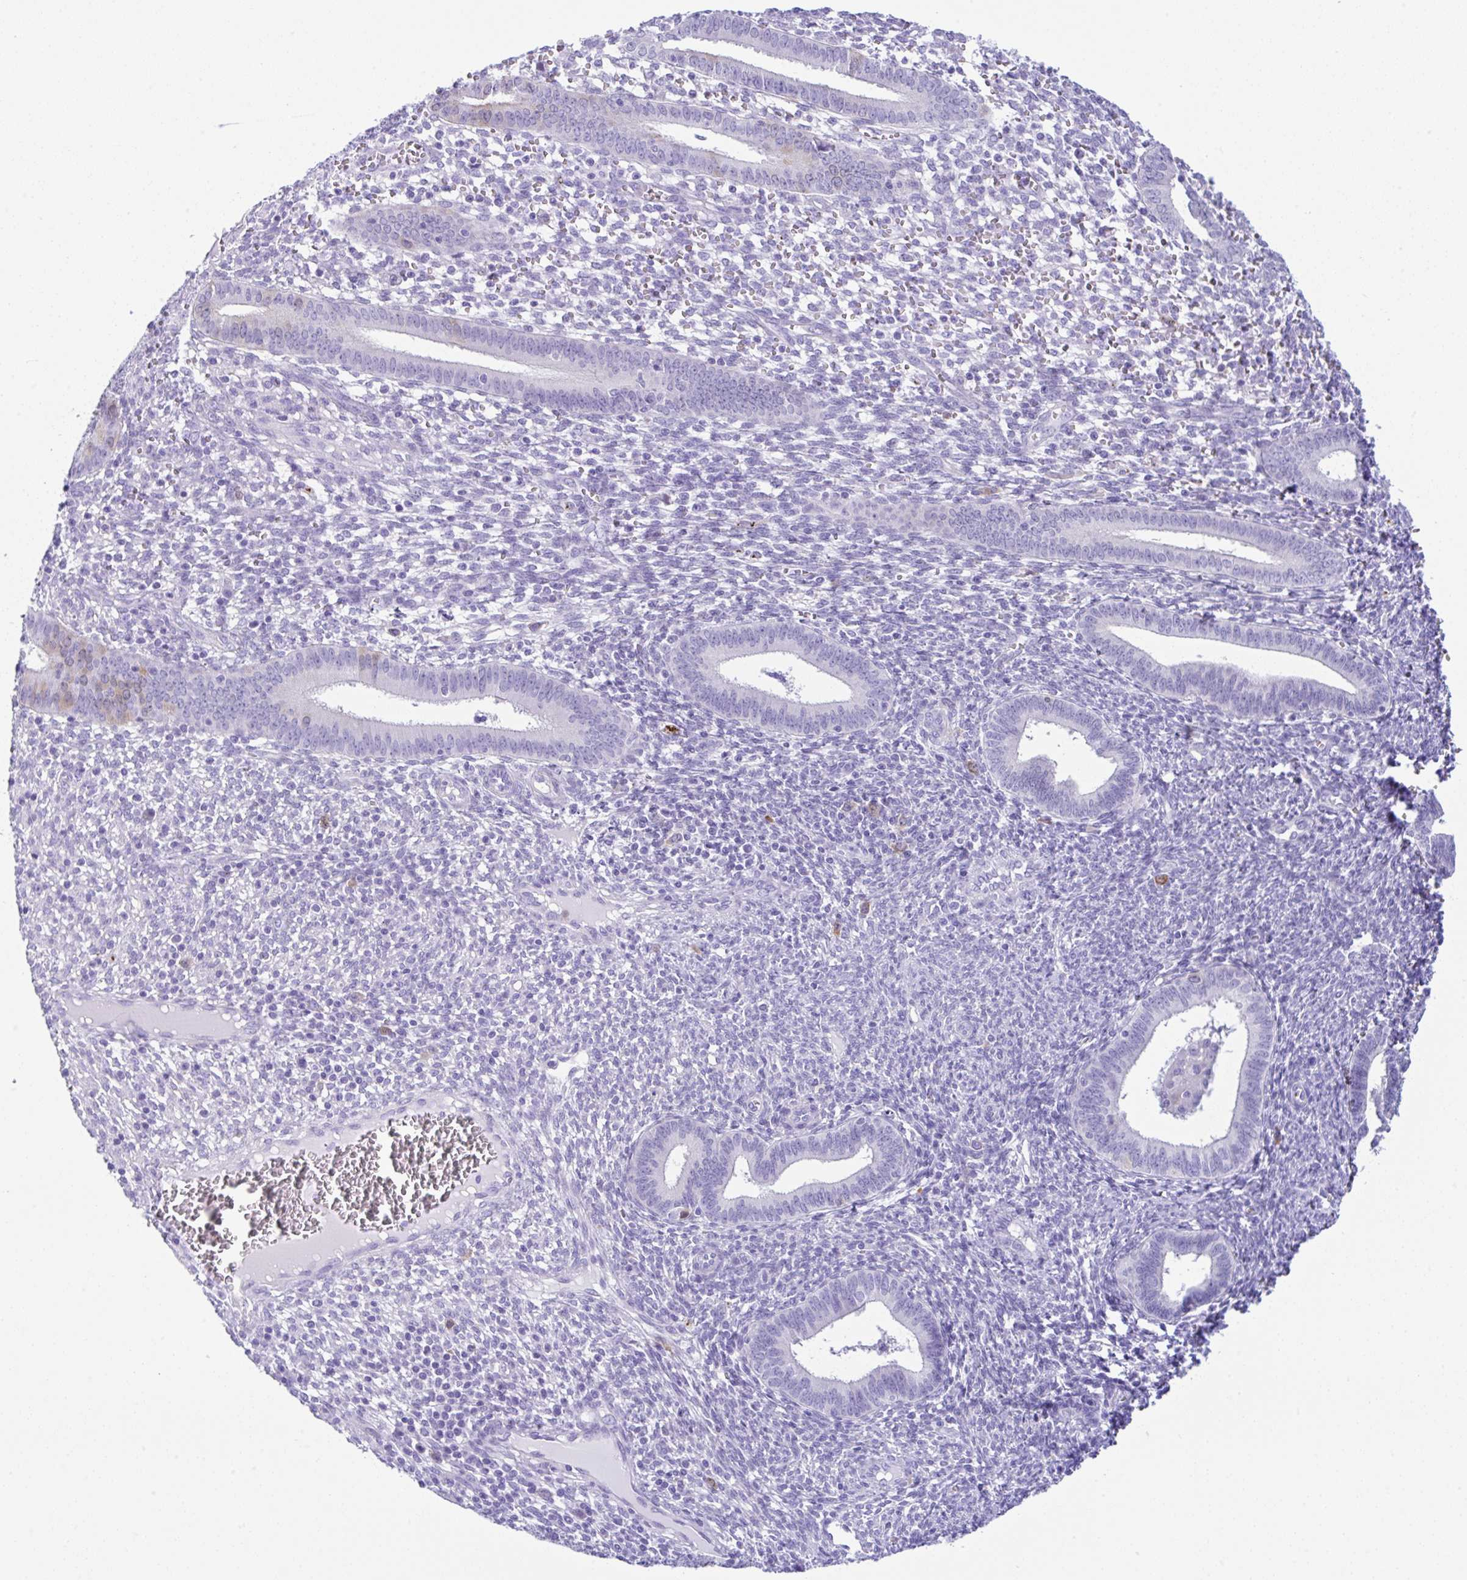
{"staining": {"intensity": "negative", "quantity": "none", "location": "none"}, "tissue": "endometrium", "cell_type": "Cells in endometrial stroma", "image_type": "normal", "snomed": [{"axis": "morphology", "description": "Normal tissue, NOS"}, {"axis": "topography", "description": "Endometrium"}], "caption": "Immunohistochemical staining of benign endometrium displays no significant positivity in cells in endometrial stroma. (DAB immunohistochemistry (IHC) visualized using brightfield microscopy, high magnification).", "gene": "RRM2", "patient": {"sex": "female", "age": 41}}